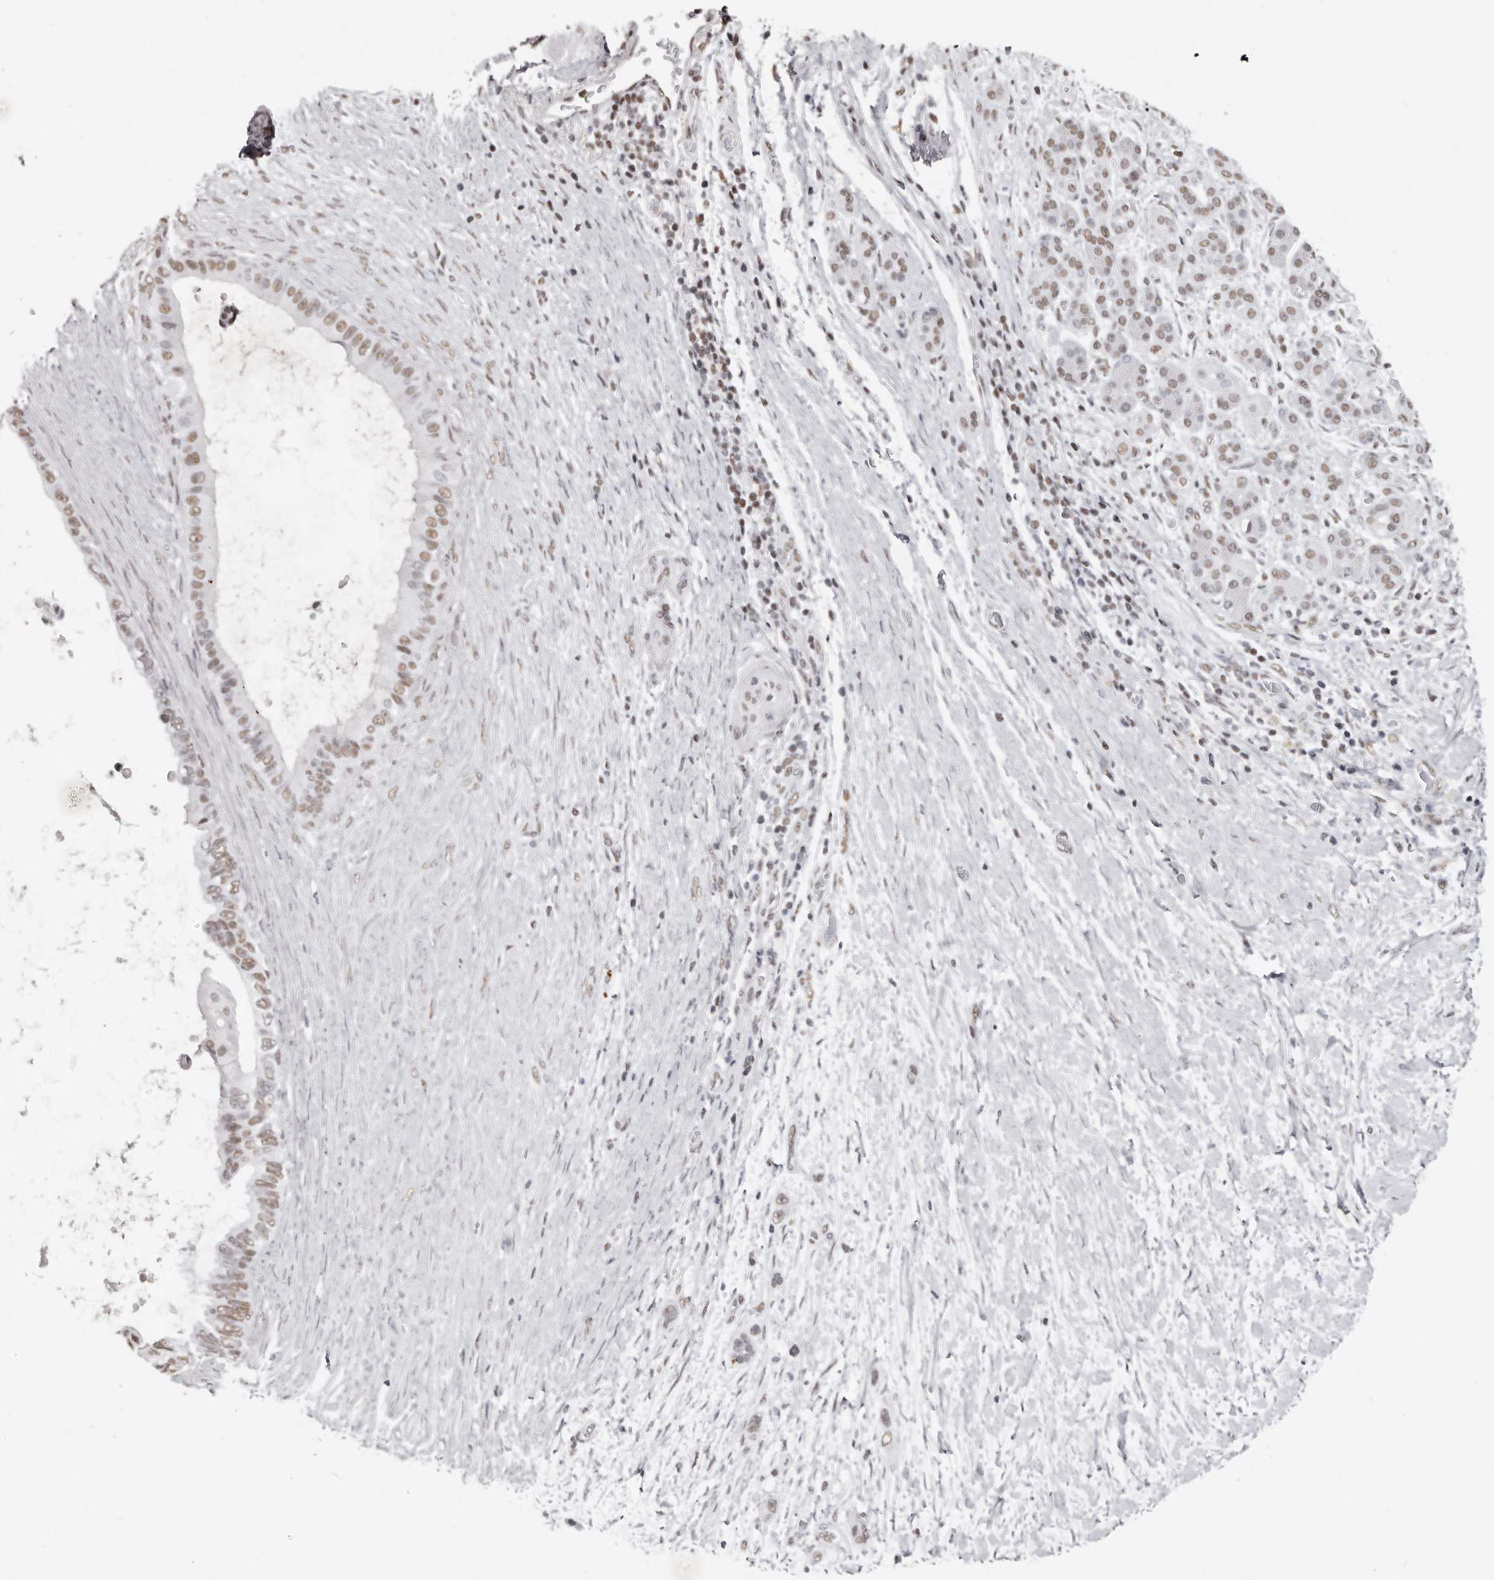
{"staining": {"intensity": "weak", "quantity": ">75%", "location": "nuclear"}, "tissue": "pancreatic cancer", "cell_type": "Tumor cells", "image_type": "cancer", "snomed": [{"axis": "morphology", "description": "Adenocarcinoma, NOS"}, {"axis": "topography", "description": "Pancreas"}], "caption": "A photomicrograph of adenocarcinoma (pancreatic) stained for a protein demonstrates weak nuclear brown staining in tumor cells.", "gene": "SCAF4", "patient": {"sex": "female", "age": 72}}